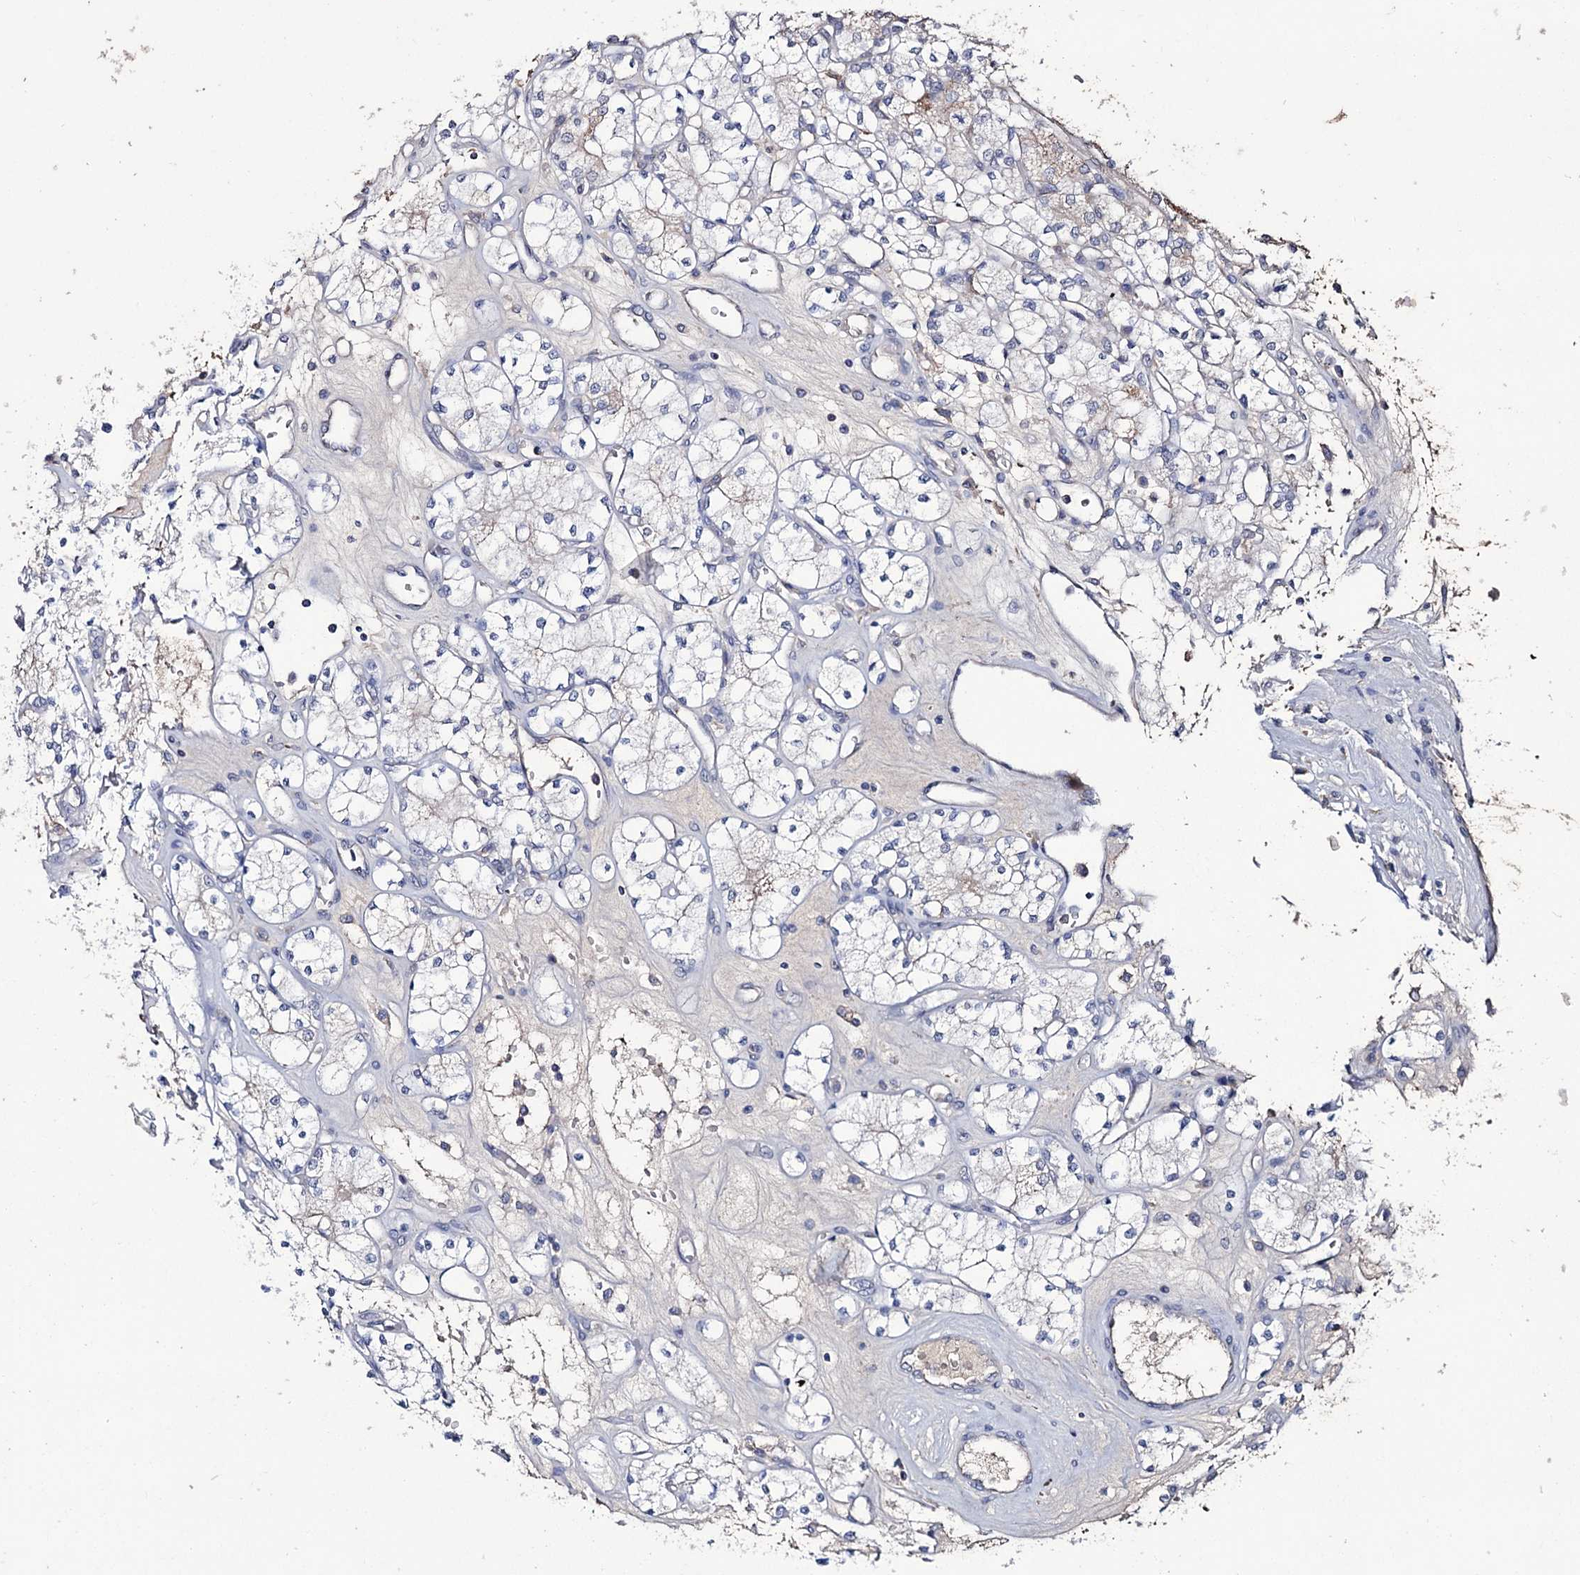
{"staining": {"intensity": "negative", "quantity": "none", "location": "none"}, "tissue": "renal cancer", "cell_type": "Tumor cells", "image_type": "cancer", "snomed": [{"axis": "morphology", "description": "Adenocarcinoma, NOS"}, {"axis": "topography", "description": "Kidney"}], "caption": "The photomicrograph reveals no significant positivity in tumor cells of renal adenocarcinoma.", "gene": "EPB41L5", "patient": {"sex": "male", "age": 77}}